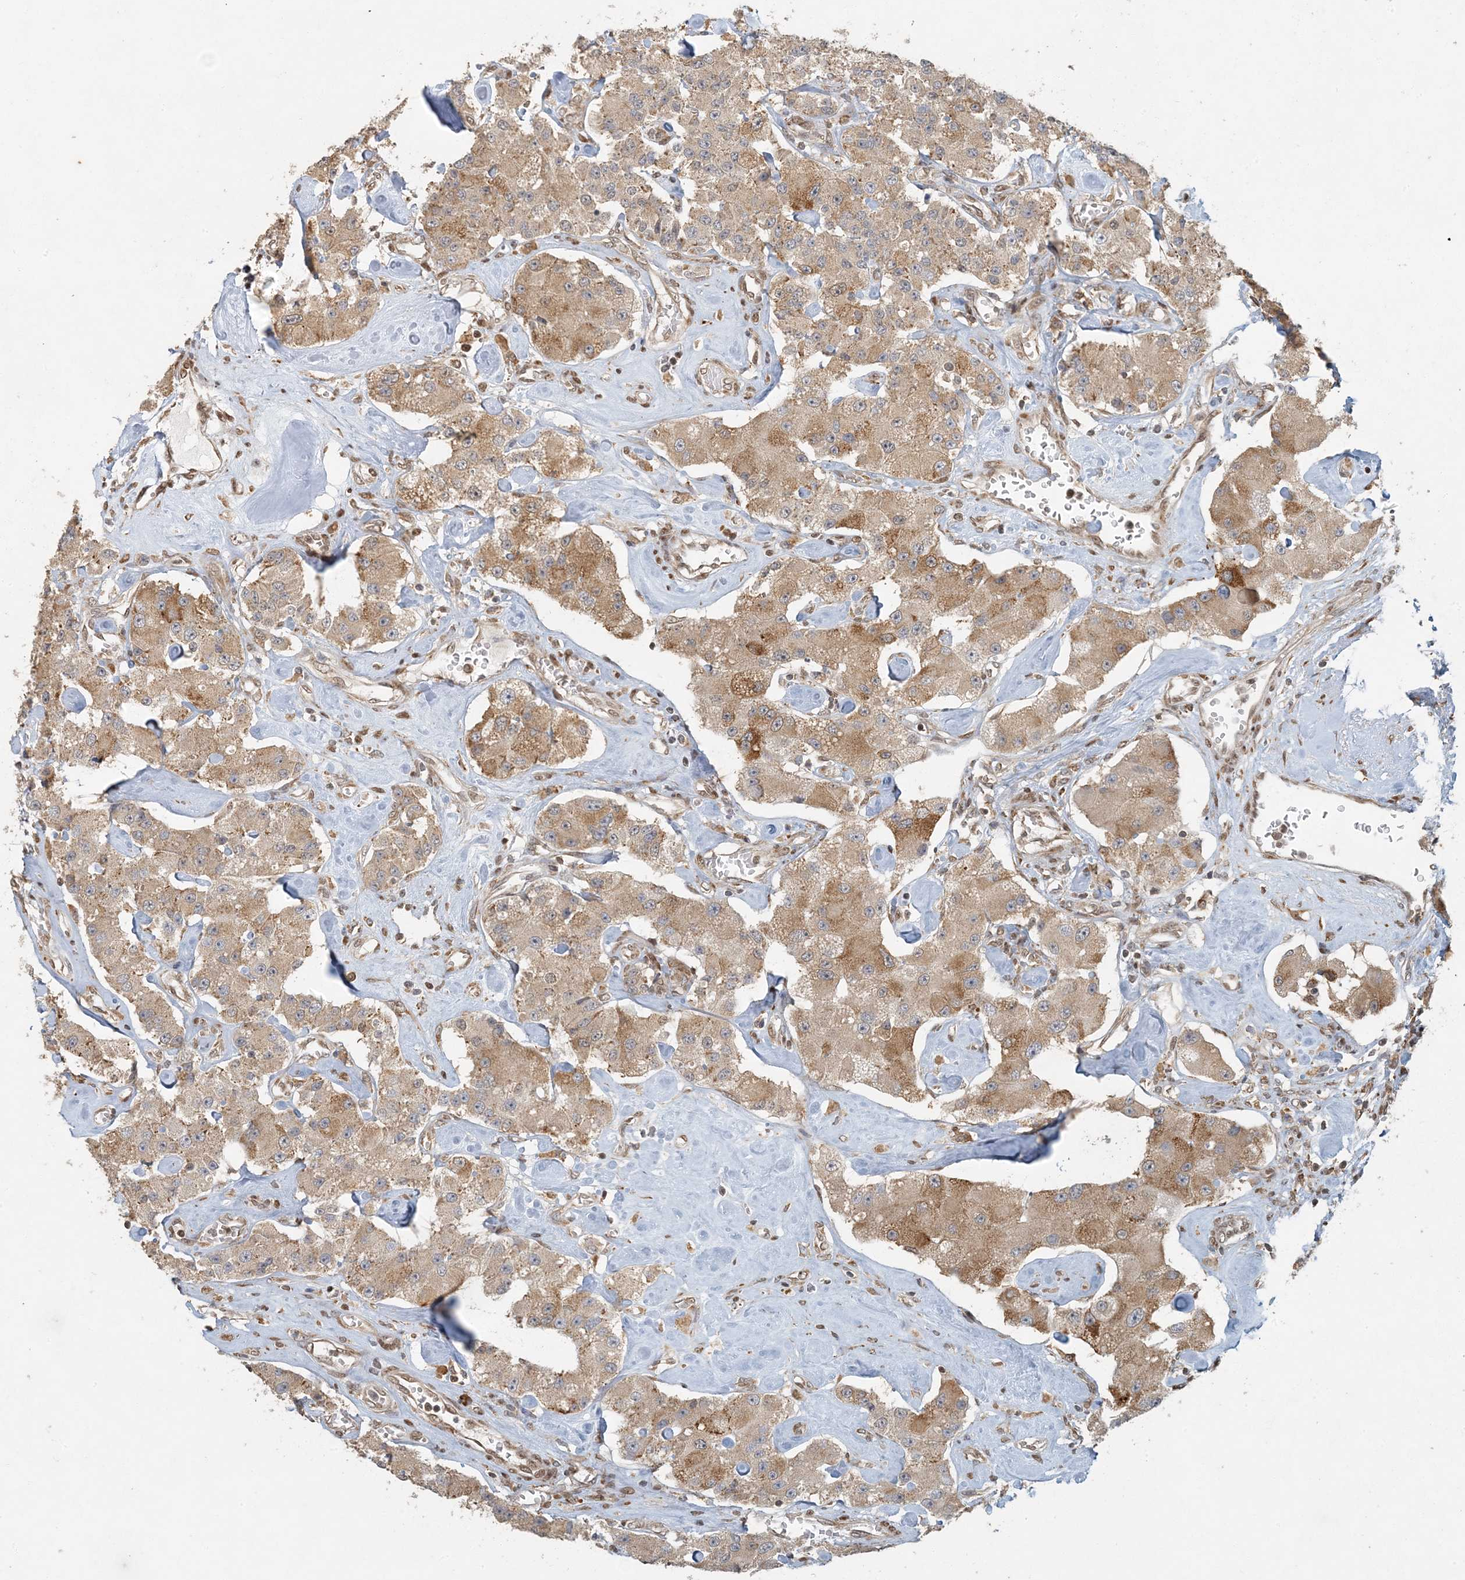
{"staining": {"intensity": "moderate", "quantity": ">75%", "location": "cytoplasmic/membranous"}, "tissue": "carcinoid", "cell_type": "Tumor cells", "image_type": "cancer", "snomed": [{"axis": "morphology", "description": "Carcinoid, malignant, NOS"}, {"axis": "topography", "description": "Pancreas"}], "caption": "Tumor cells exhibit moderate cytoplasmic/membranous staining in approximately >75% of cells in malignant carcinoid. (DAB (3,3'-diaminobenzidine) = brown stain, brightfield microscopy at high magnification).", "gene": "AK9", "patient": {"sex": "male", "age": 41}}